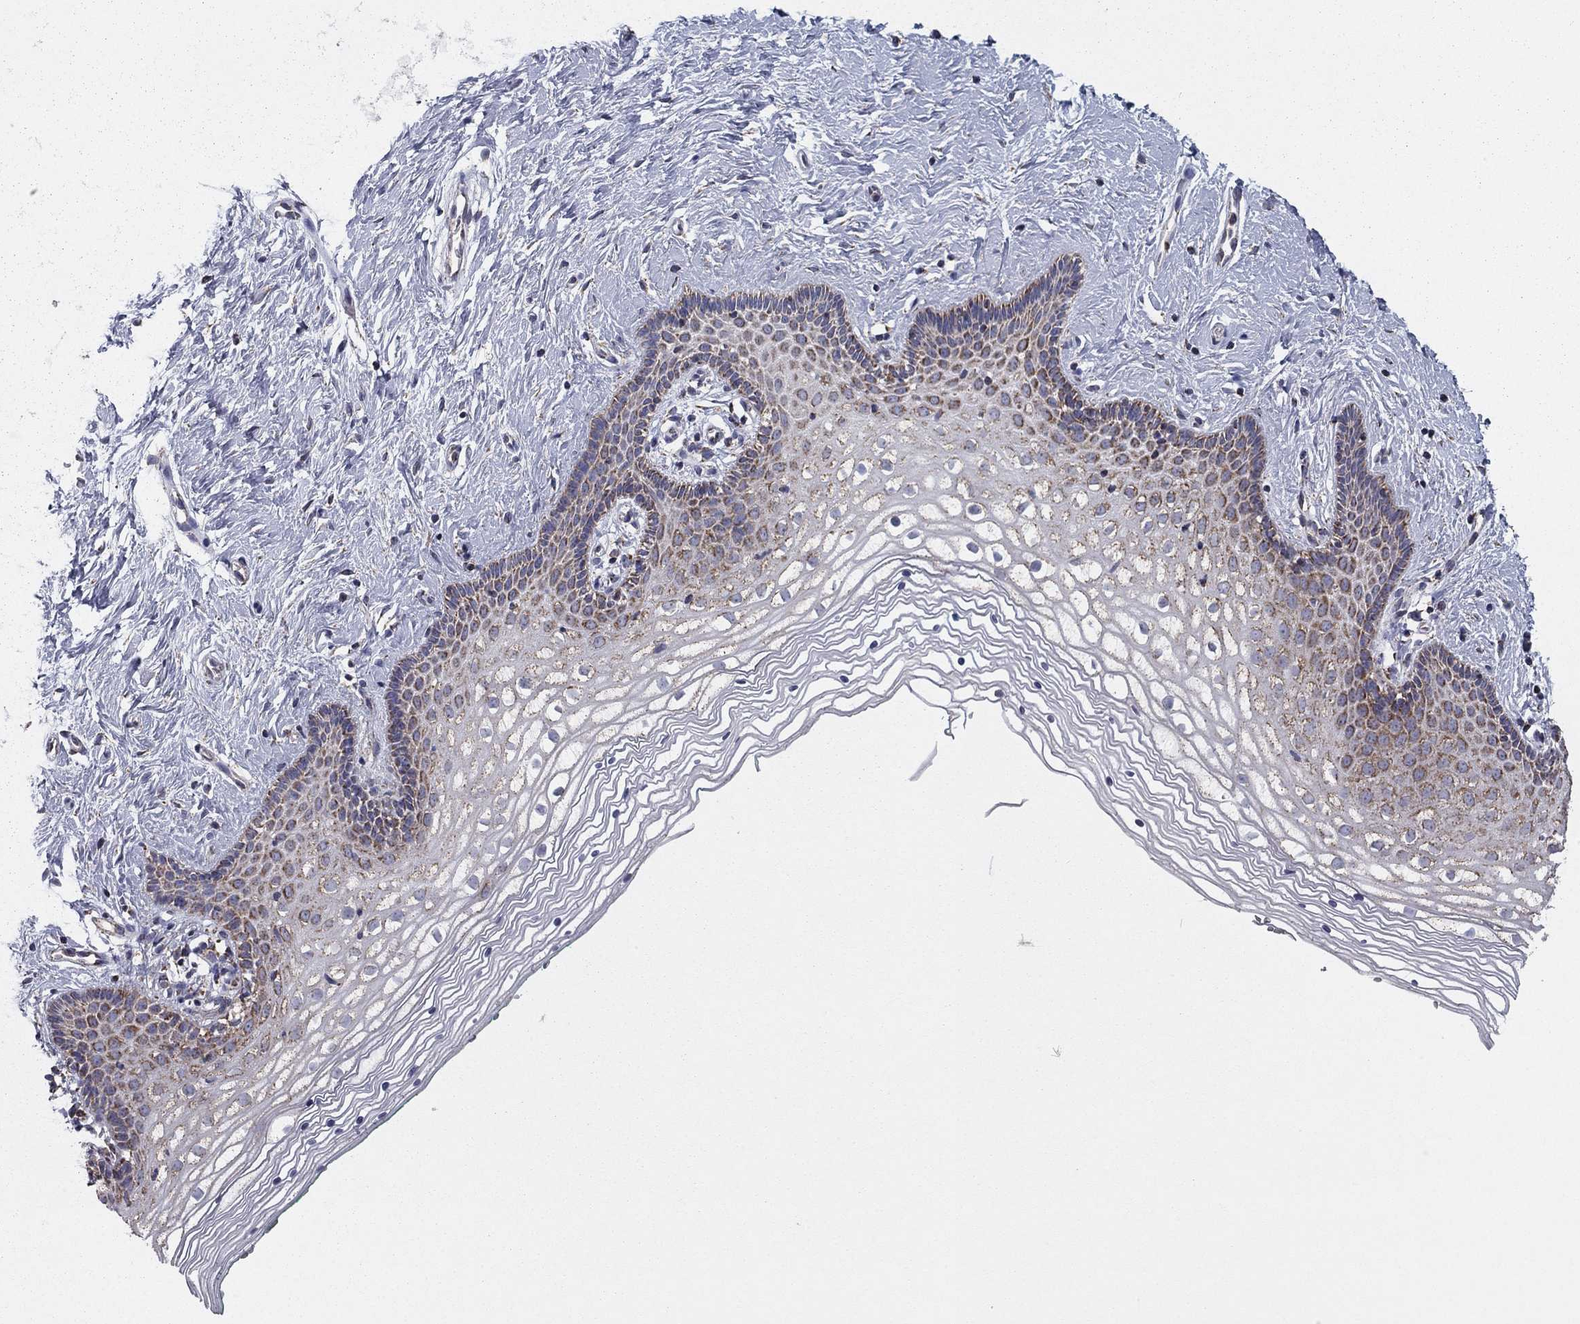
{"staining": {"intensity": "moderate", "quantity": "<25%", "location": "cytoplasmic/membranous"}, "tissue": "vagina", "cell_type": "Squamous epithelial cells", "image_type": "normal", "snomed": [{"axis": "morphology", "description": "Normal tissue, NOS"}, {"axis": "topography", "description": "Vagina"}], "caption": "DAB immunohistochemical staining of normal human vagina reveals moderate cytoplasmic/membranous protein positivity in about <25% of squamous epithelial cells. The staining was performed using DAB to visualize the protein expression in brown, while the nuclei were stained in blue with hematoxylin (Magnification: 20x).", "gene": "NDUFV1", "patient": {"sex": "female", "age": 36}}